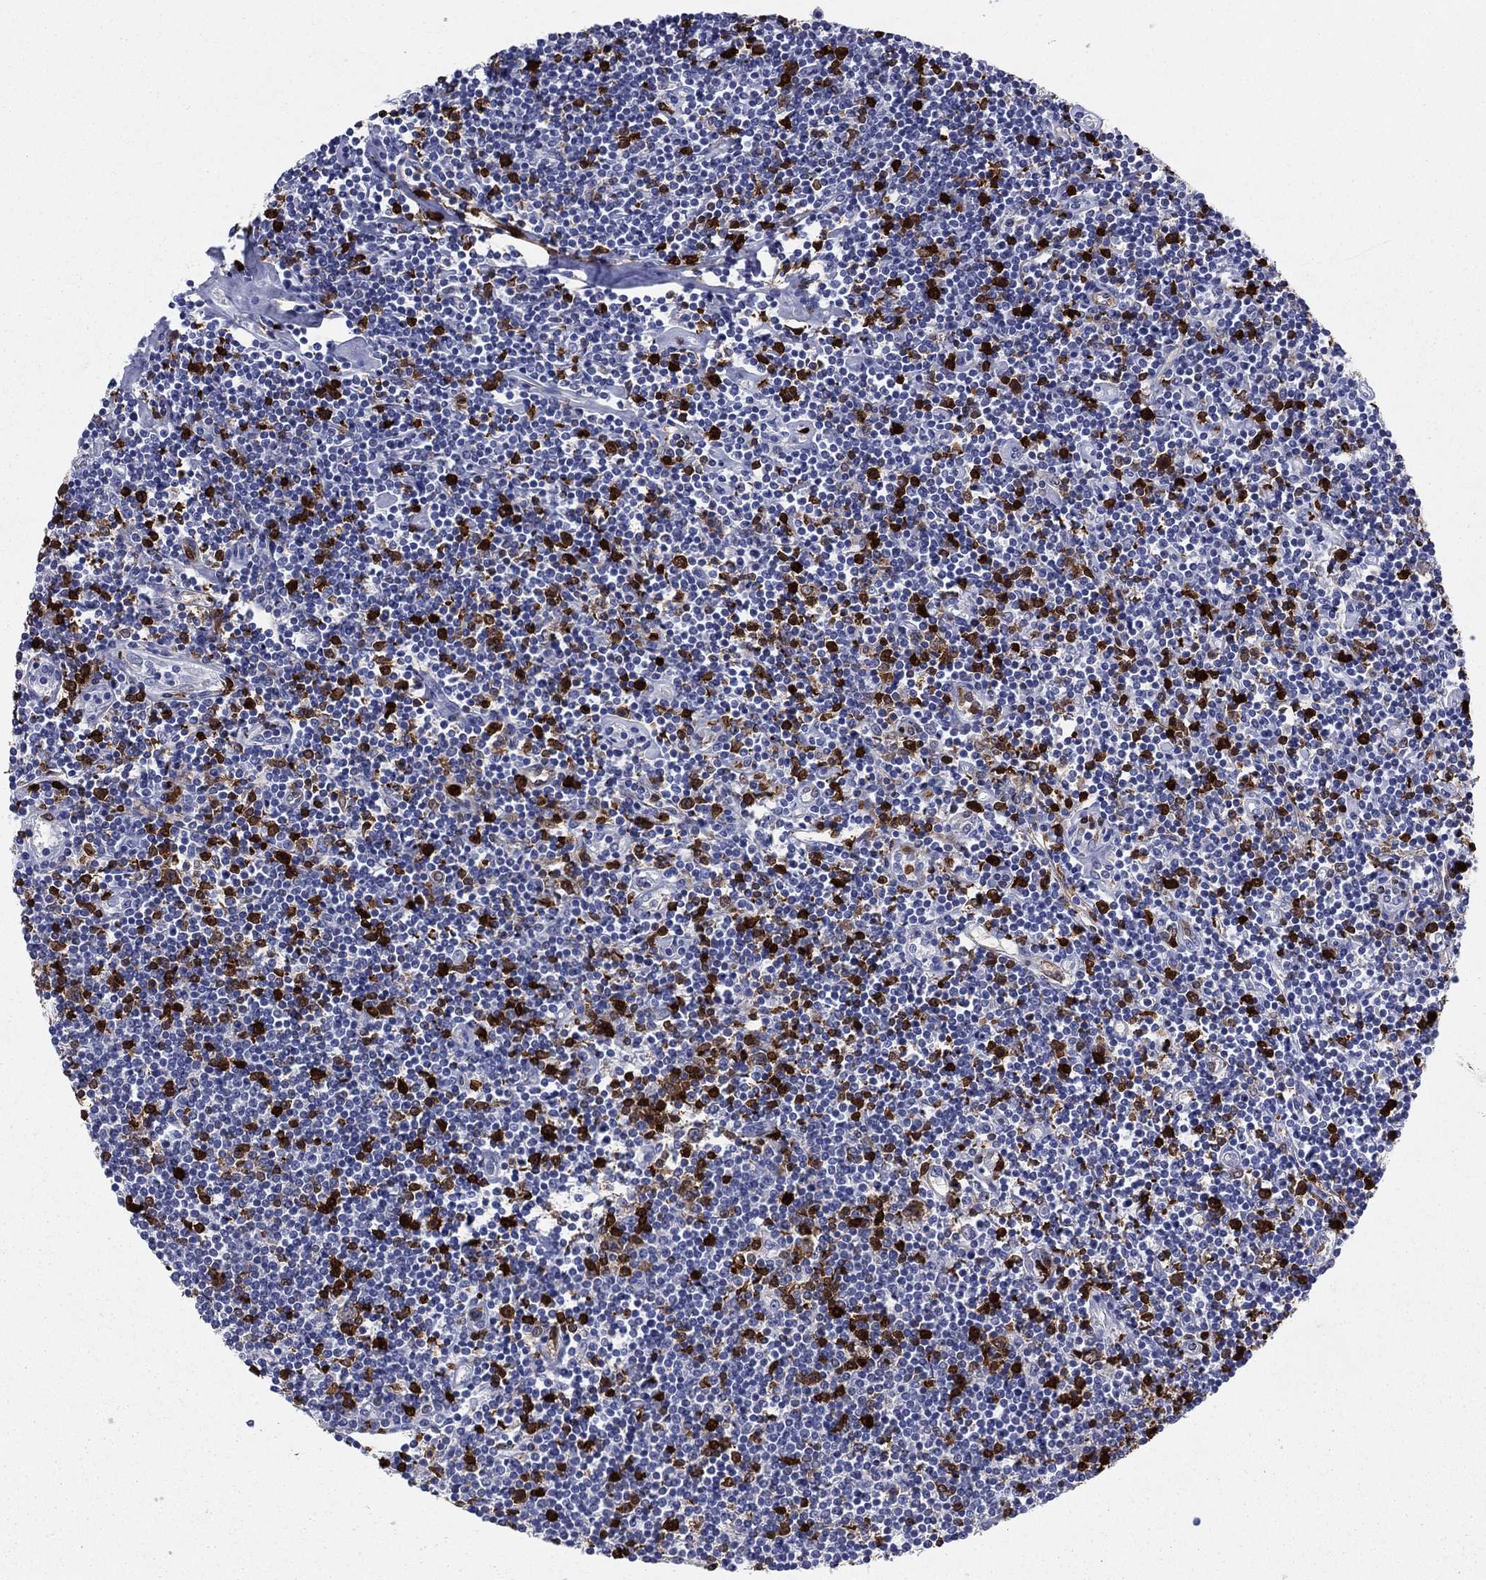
{"staining": {"intensity": "strong", "quantity": ">75%", "location": "cytoplasmic/membranous"}, "tissue": "lymphoma", "cell_type": "Tumor cells", "image_type": "cancer", "snomed": [{"axis": "morphology", "description": "Hodgkin's disease, NOS"}, {"axis": "topography", "description": "Lymph node"}], "caption": "Lymphoma stained with immunohistochemistry demonstrates strong cytoplasmic/membranous staining in about >75% of tumor cells.", "gene": "STMN1", "patient": {"sex": "male", "age": 40}}